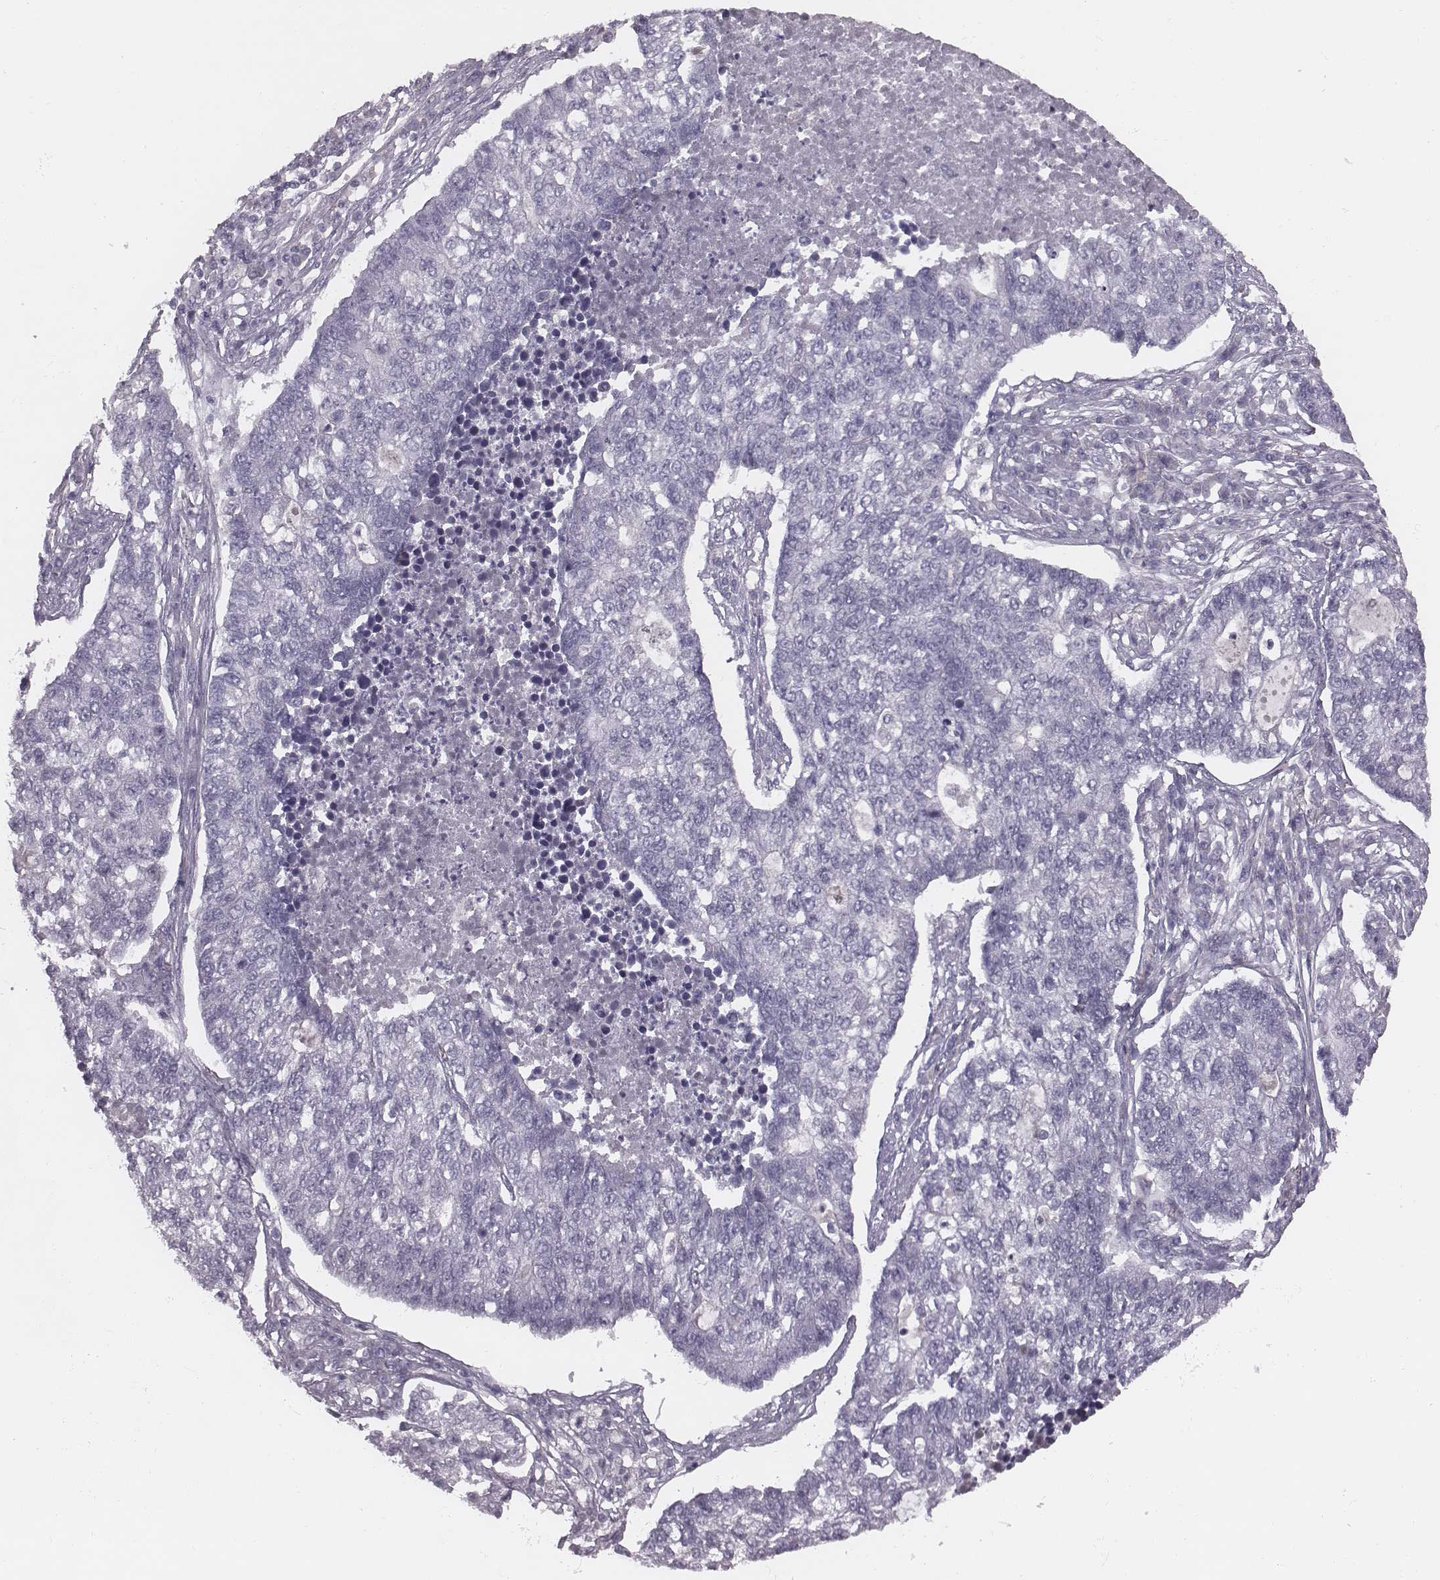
{"staining": {"intensity": "negative", "quantity": "none", "location": "none"}, "tissue": "lung cancer", "cell_type": "Tumor cells", "image_type": "cancer", "snomed": [{"axis": "morphology", "description": "Adenocarcinoma, NOS"}, {"axis": "topography", "description": "Lung"}], "caption": "IHC micrograph of human adenocarcinoma (lung) stained for a protein (brown), which shows no positivity in tumor cells.", "gene": "PDE8B", "patient": {"sex": "male", "age": 57}}